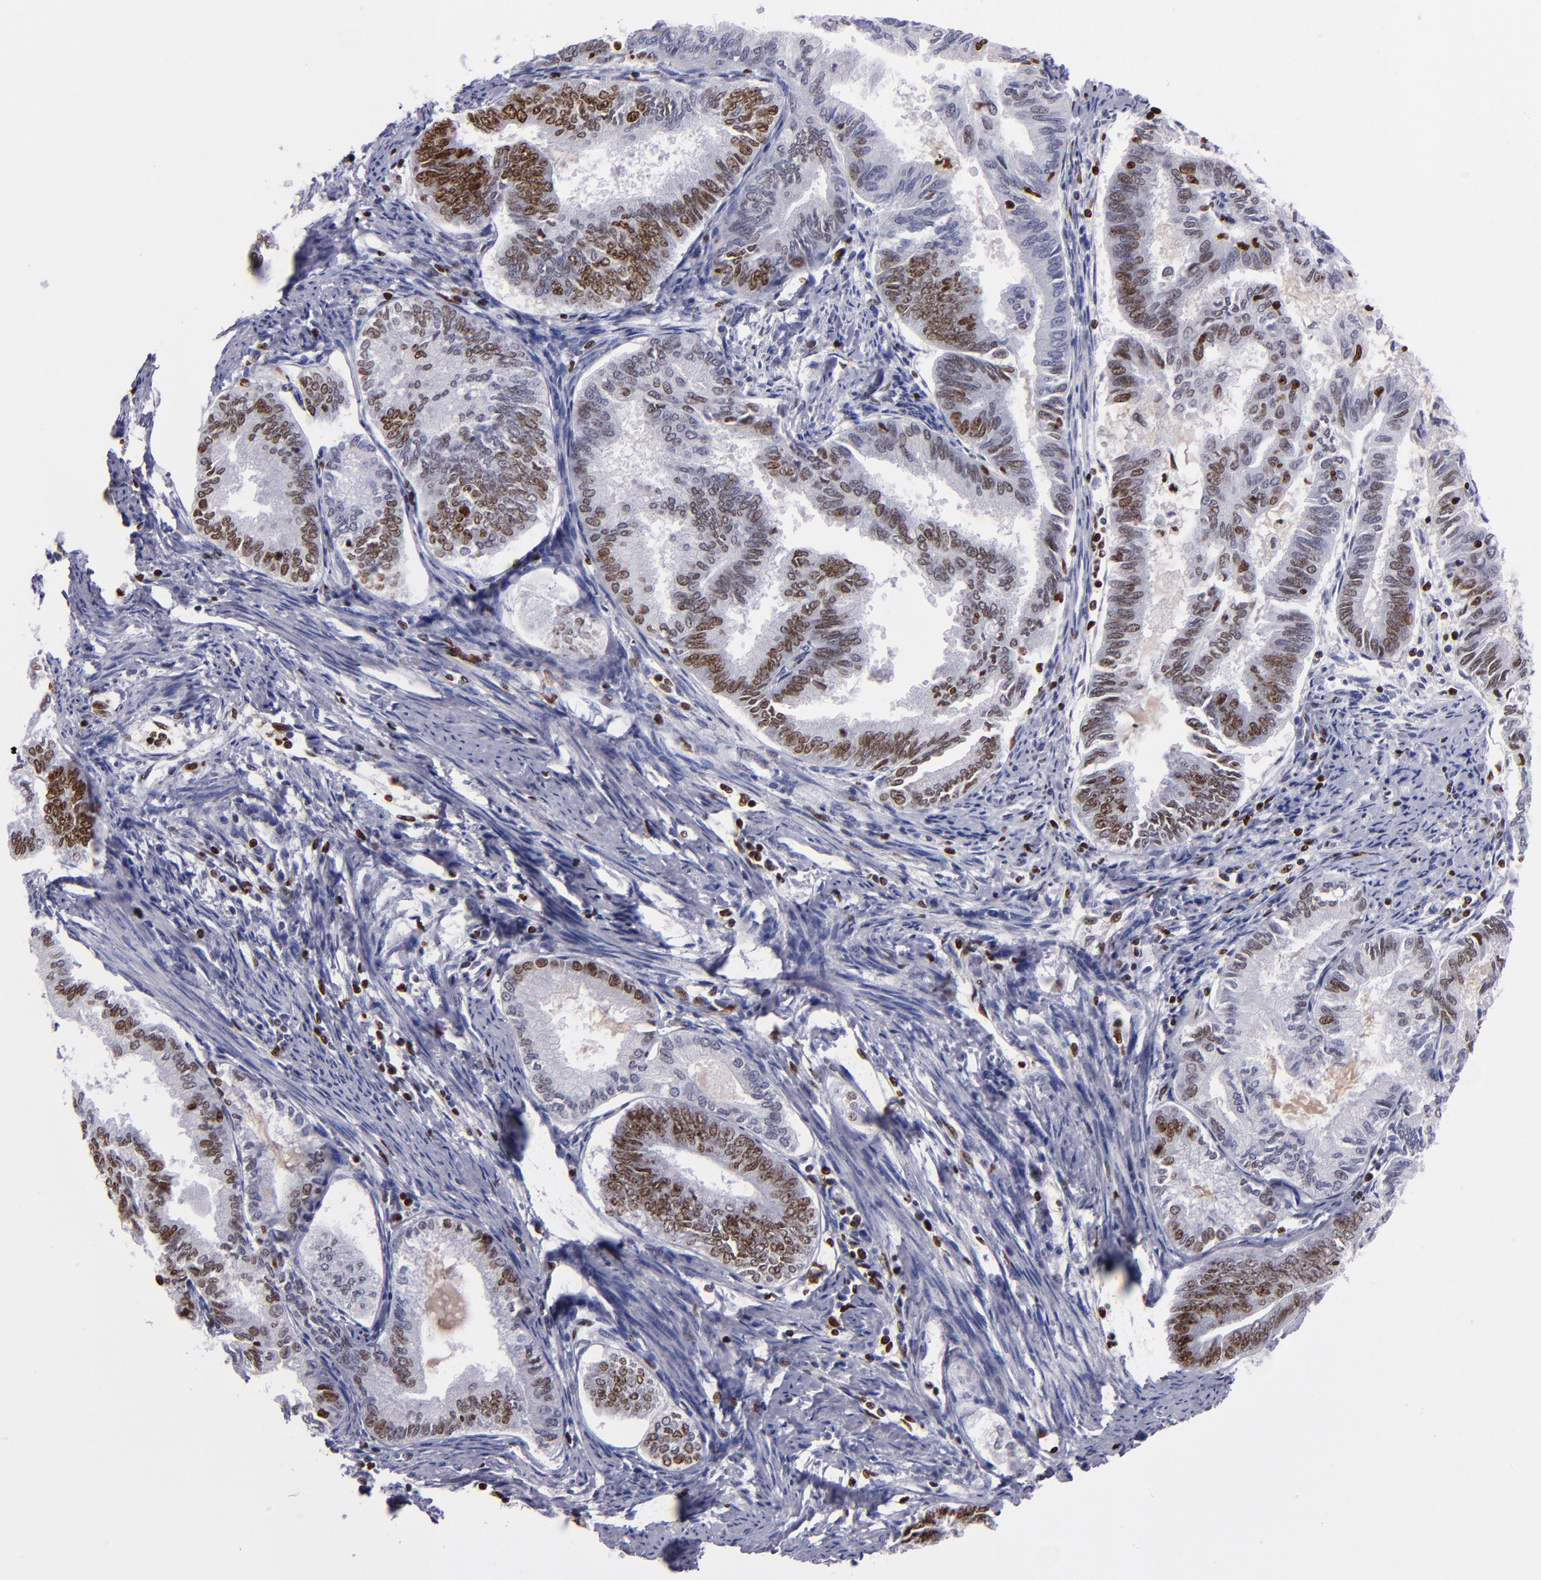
{"staining": {"intensity": "strong", "quantity": "25%-75%", "location": "nuclear"}, "tissue": "endometrial cancer", "cell_type": "Tumor cells", "image_type": "cancer", "snomed": [{"axis": "morphology", "description": "Adenocarcinoma, NOS"}, {"axis": "topography", "description": "Endometrium"}], "caption": "A brown stain shows strong nuclear positivity of a protein in human endometrial cancer tumor cells.", "gene": "CDKL5", "patient": {"sex": "female", "age": 86}}